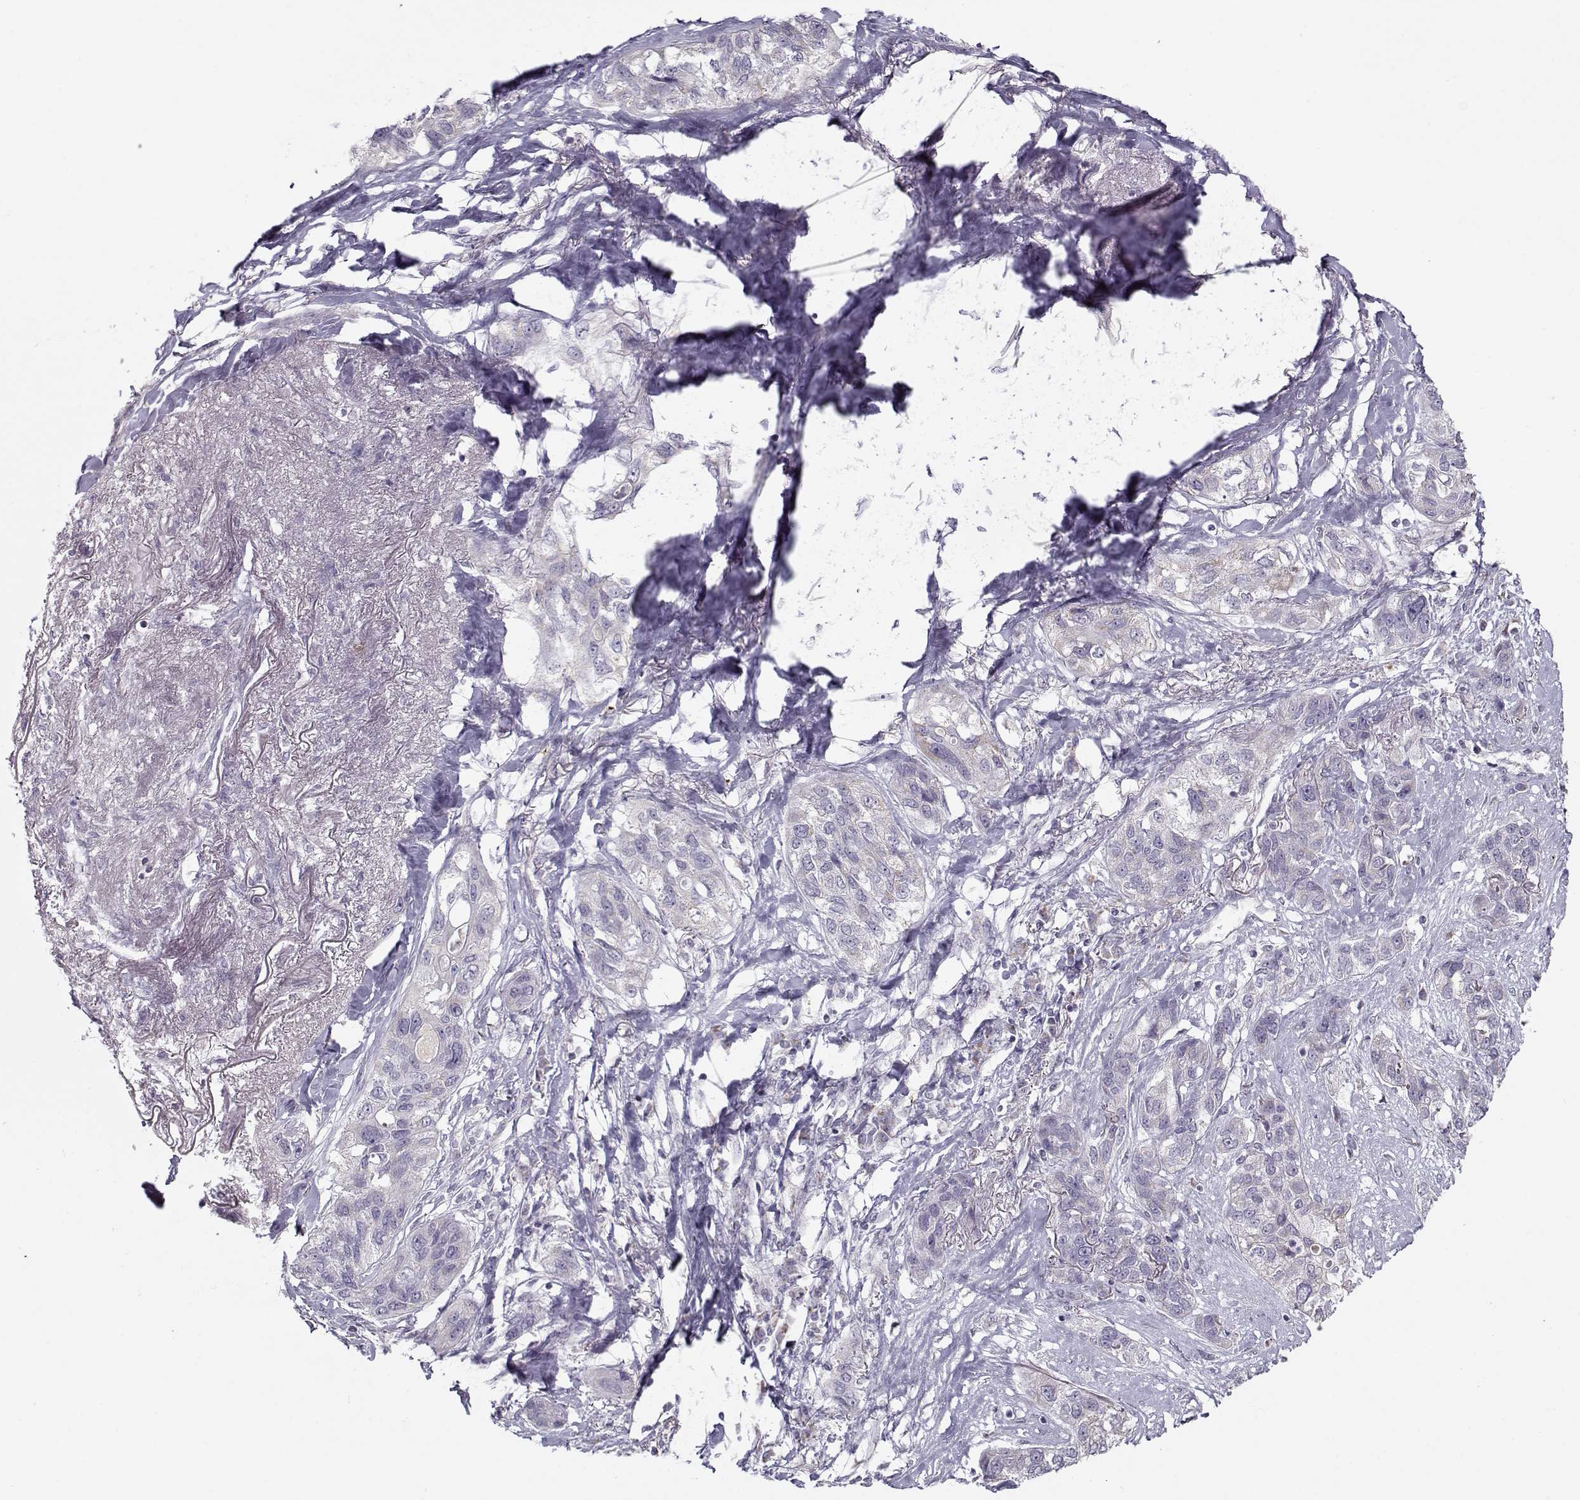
{"staining": {"intensity": "negative", "quantity": "none", "location": "none"}, "tissue": "lung cancer", "cell_type": "Tumor cells", "image_type": "cancer", "snomed": [{"axis": "morphology", "description": "Squamous cell carcinoma, NOS"}, {"axis": "topography", "description": "Lung"}], "caption": "DAB immunohistochemical staining of human squamous cell carcinoma (lung) shows no significant staining in tumor cells.", "gene": "KLF17", "patient": {"sex": "female", "age": 70}}